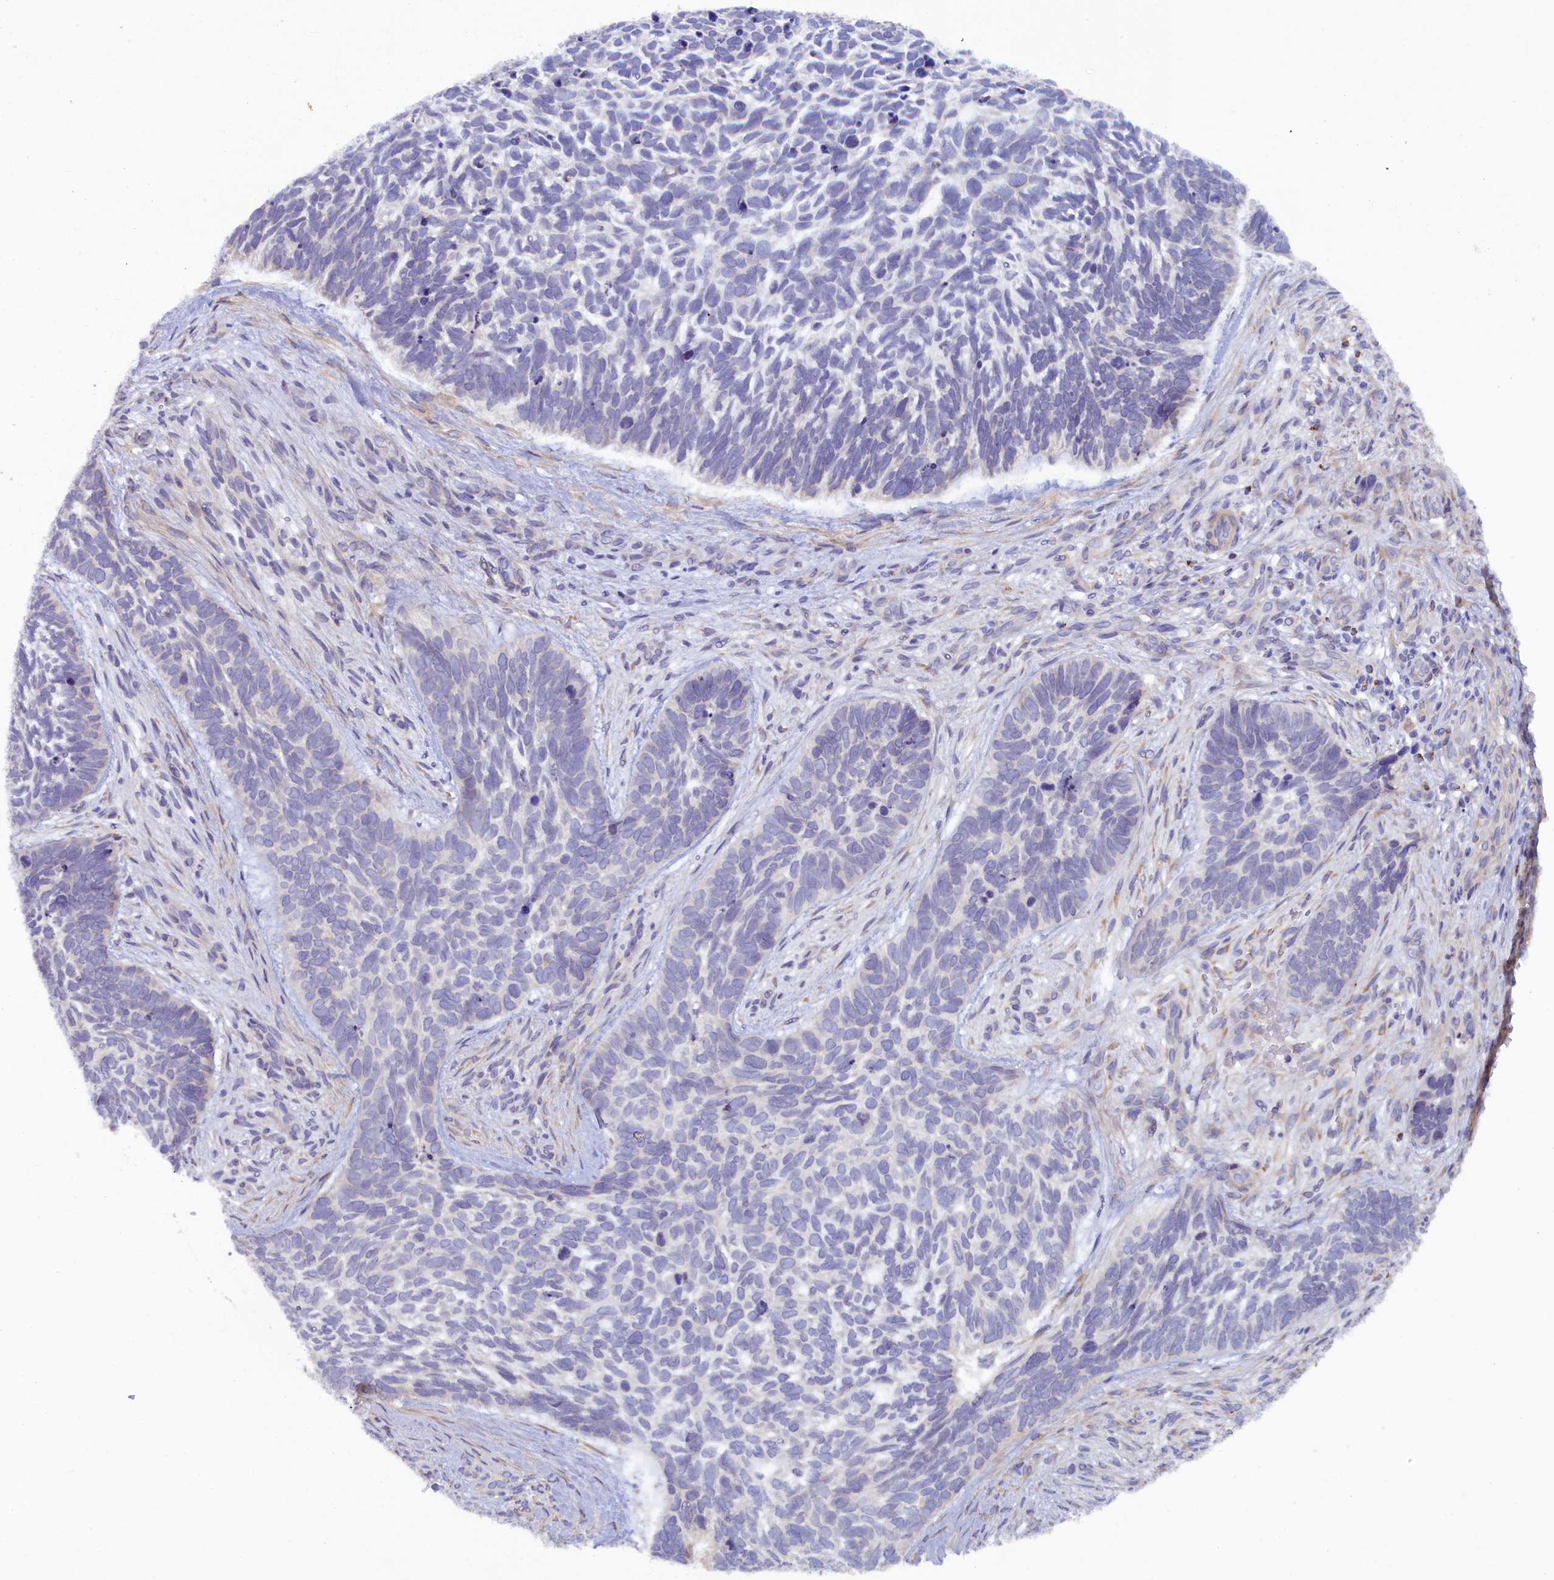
{"staining": {"intensity": "negative", "quantity": "none", "location": "none"}, "tissue": "skin cancer", "cell_type": "Tumor cells", "image_type": "cancer", "snomed": [{"axis": "morphology", "description": "Basal cell carcinoma"}, {"axis": "topography", "description": "Skin"}], "caption": "Immunohistochemistry (IHC) micrograph of neoplastic tissue: human basal cell carcinoma (skin) stained with DAB exhibits no significant protein positivity in tumor cells. (DAB (3,3'-diaminobenzidine) IHC with hematoxylin counter stain).", "gene": "POGLUT3", "patient": {"sex": "male", "age": 88}}